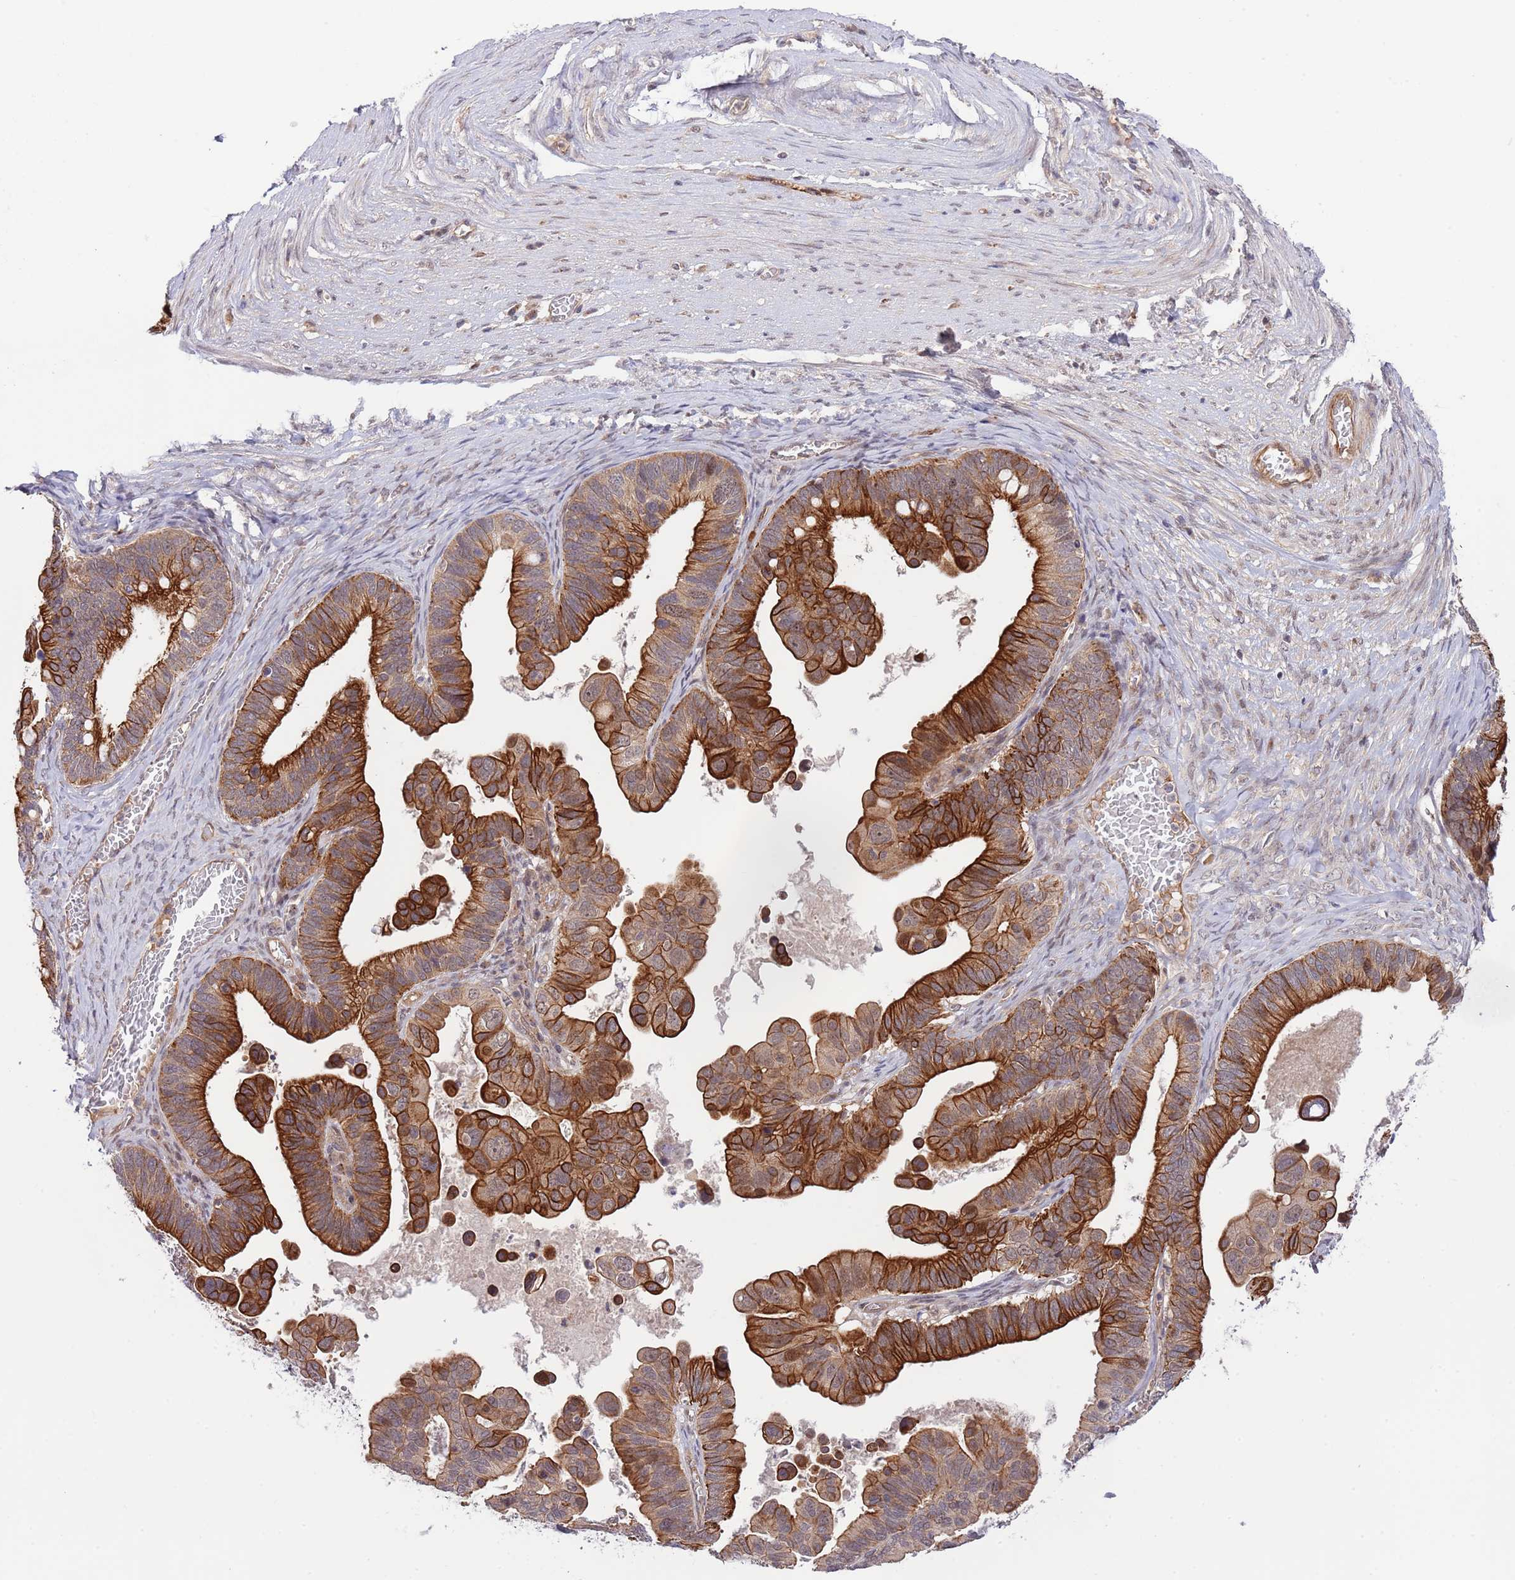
{"staining": {"intensity": "strong", "quantity": ">75%", "location": "cytoplasmic/membranous"}, "tissue": "ovarian cancer", "cell_type": "Tumor cells", "image_type": "cancer", "snomed": [{"axis": "morphology", "description": "Cystadenocarcinoma, serous, NOS"}, {"axis": "topography", "description": "Ovary"}], "caption": "Immunohistochemistry of human ovarian serous cystadenocarcinoma reveals high levels of strong cytoplasmic/membranous expression in approximately >75% of tumor cells.", "gene": "PRR16", "patient": {"sex": "female", "age": 56}}